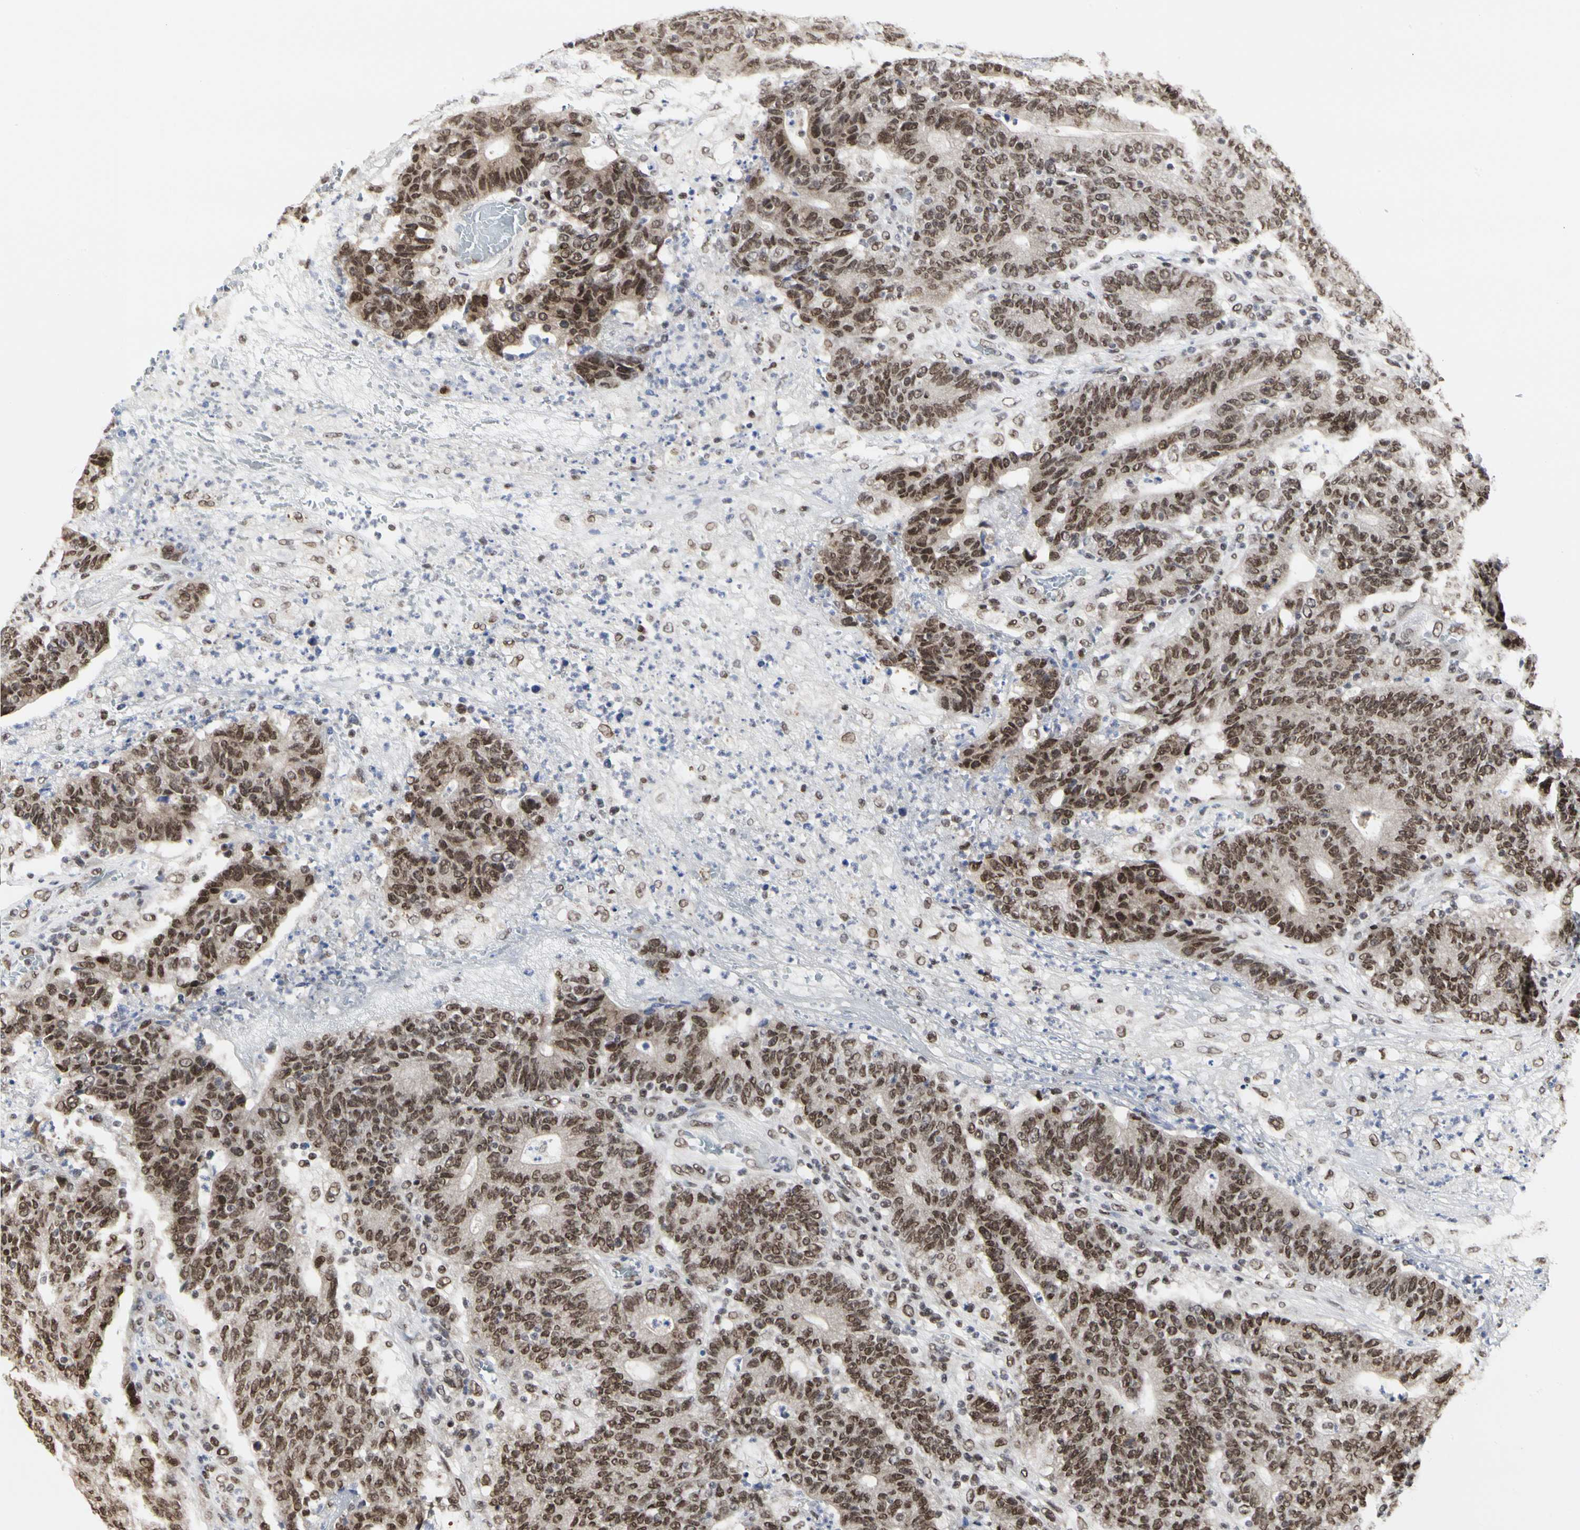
{"staining": {"intensity": "moderate", "quantity": ">75%", "location": "nuclear"}, "tissue": "colorectal cancer", "cell_type": "Tumor cells", "image_type": "cancer", "snomed": [{"axis": "morphology", "description": "Normal tissue, NOS"}, {"axis": "morphology", "description": "Adenocarcinoma, NOS"}, {"axis": "topography", "description": "Colon"}], "caption": "This is a histology image of IHC staining of colorectal cancer (adenocarcinoma), which shows moderate staining in the nuclear of tumor cells.", "gene": "PRMT3", "patient": {"sex": "female", "age": 75}}